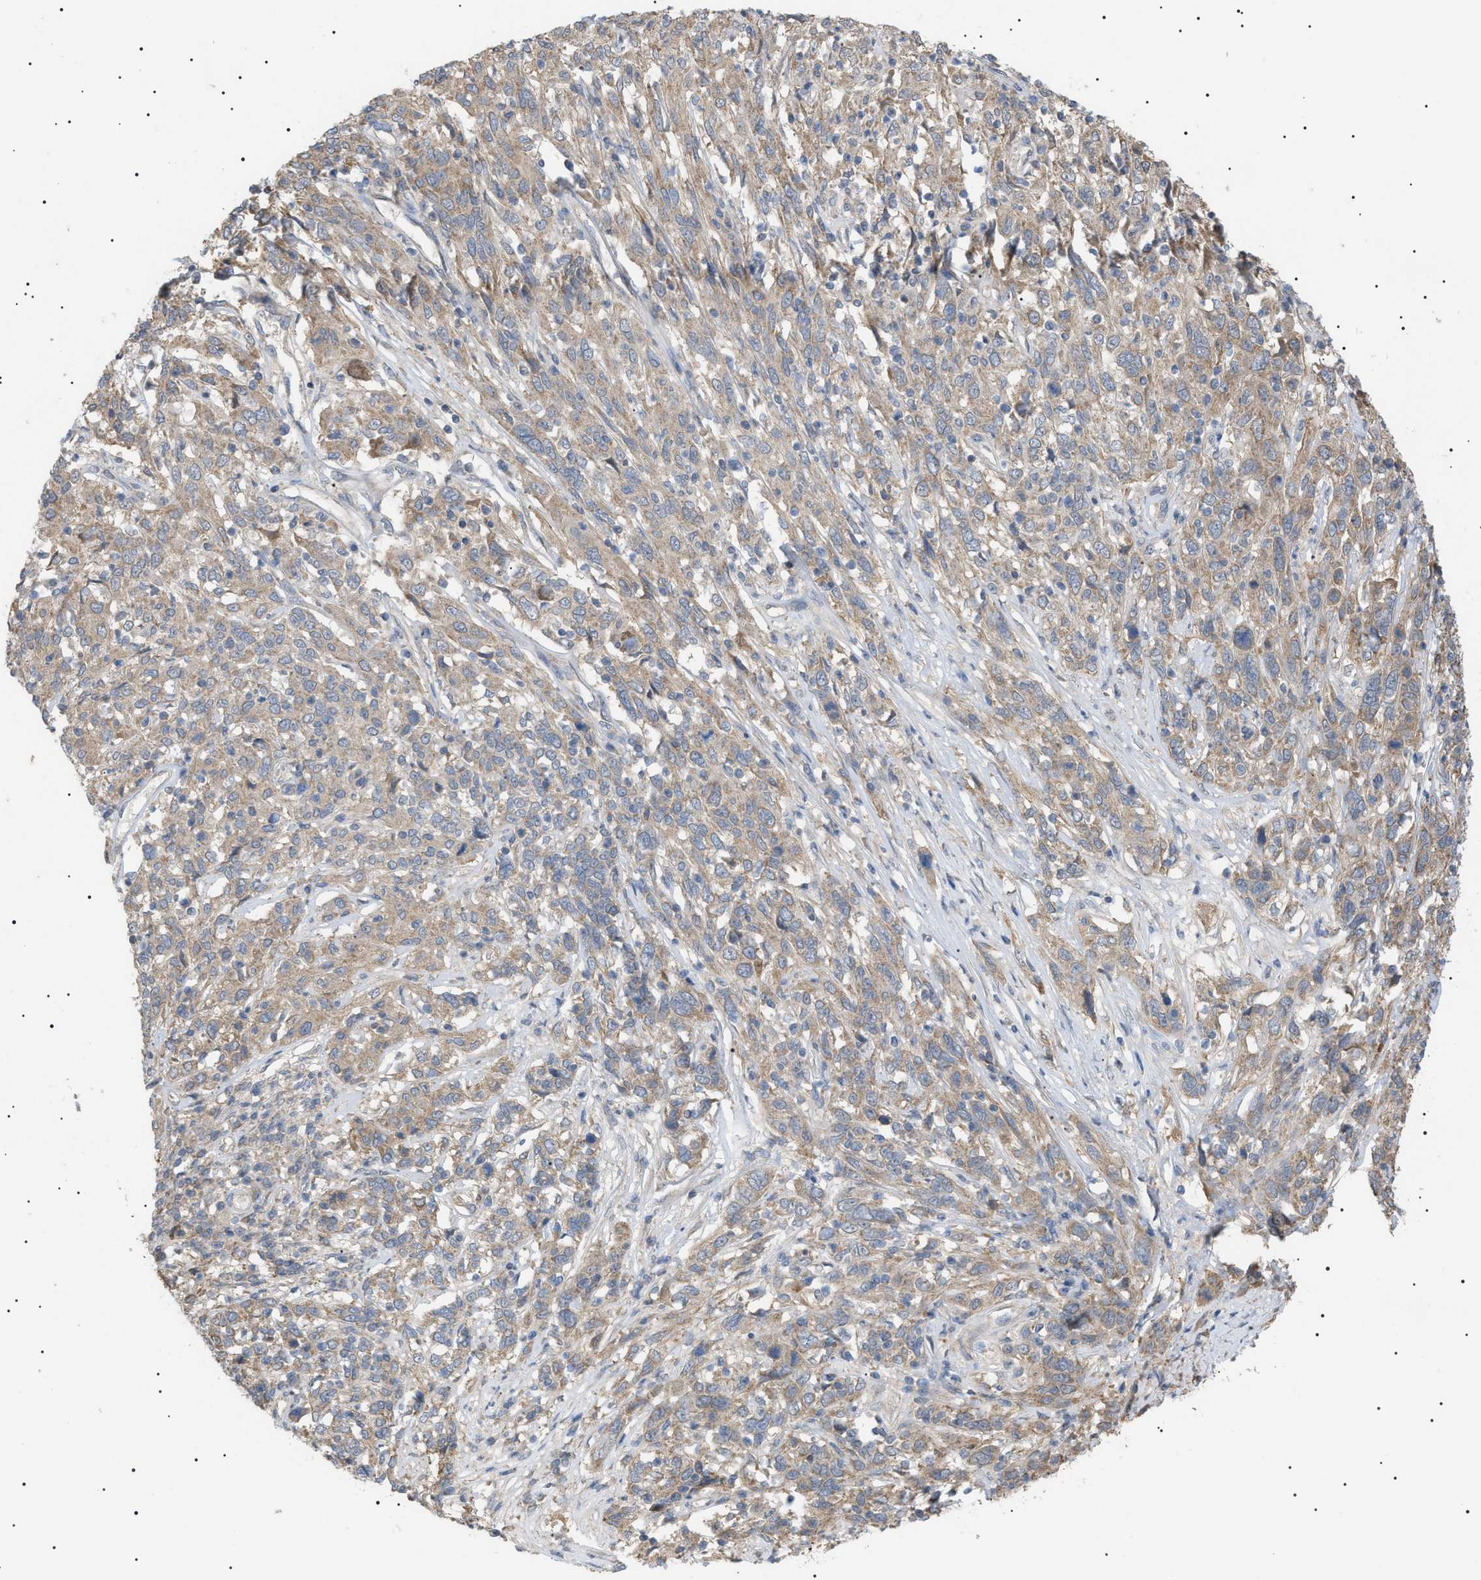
{"staining": {"intensity": "weak", "quantity": ">75%", "location": "cytoplasmic/membranous"}, "tissue": "cervical cancer", "cell_type": "Tumor cells", "image_type": "cancer", "snomed": [{"axis": "morphology", "description": "Squamous cell carcinoma, NOS"}, {"axis": "topography", "description": "Cervix"}], "caption": "High-power microscopy captured an IHC photomicrograph of cervical cancer, revealing weak cytoplasmic/membranous positivity in about >75% of tumor cells. (DAB (3,3'-diaminobenzidine) IHC with brightfield microscopy, high magnification).", "gene": "IRS2", "patient": {"sex": "female", "age": 46}}